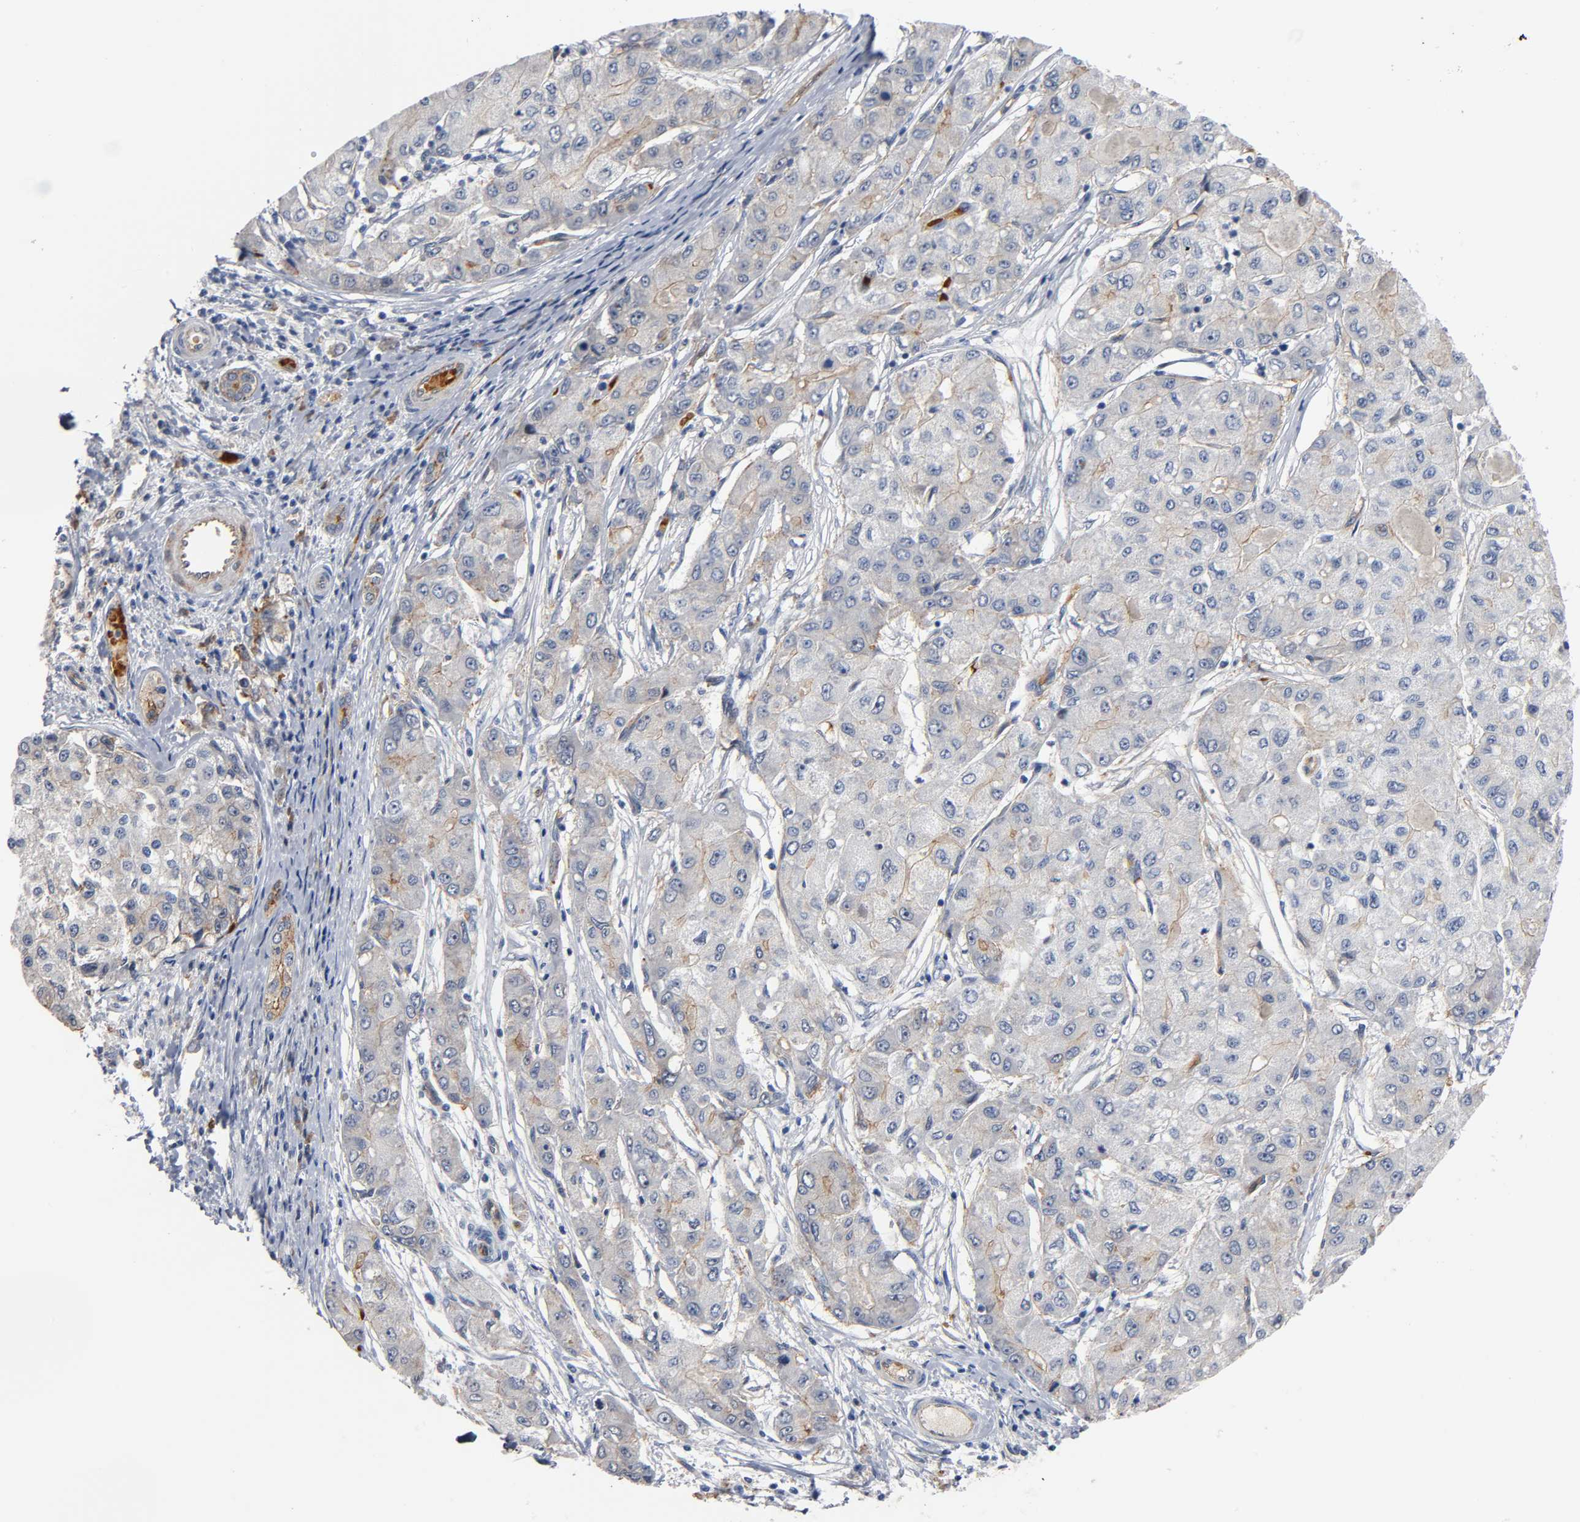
{"staining": {"intensity": "negative", "quantity": "none", "location": "none"}, "tissue": "liver cancer", "cell_type": "Tumor cells", "image_type": "cancer", "snomed": [{"axis": "morphology", "description": "Carcinoma, Hepatocellular, NOS"}, {"axis": "topography", "description": "Liver"}], "caption": "DAB (3,3'-diaminobenzidine) immunohistochemical staining of liver cancer demonstrates no significant expression in tumor cells.", "gene": "CD2AP", "patient": {"sex": "male", "age": 80}}